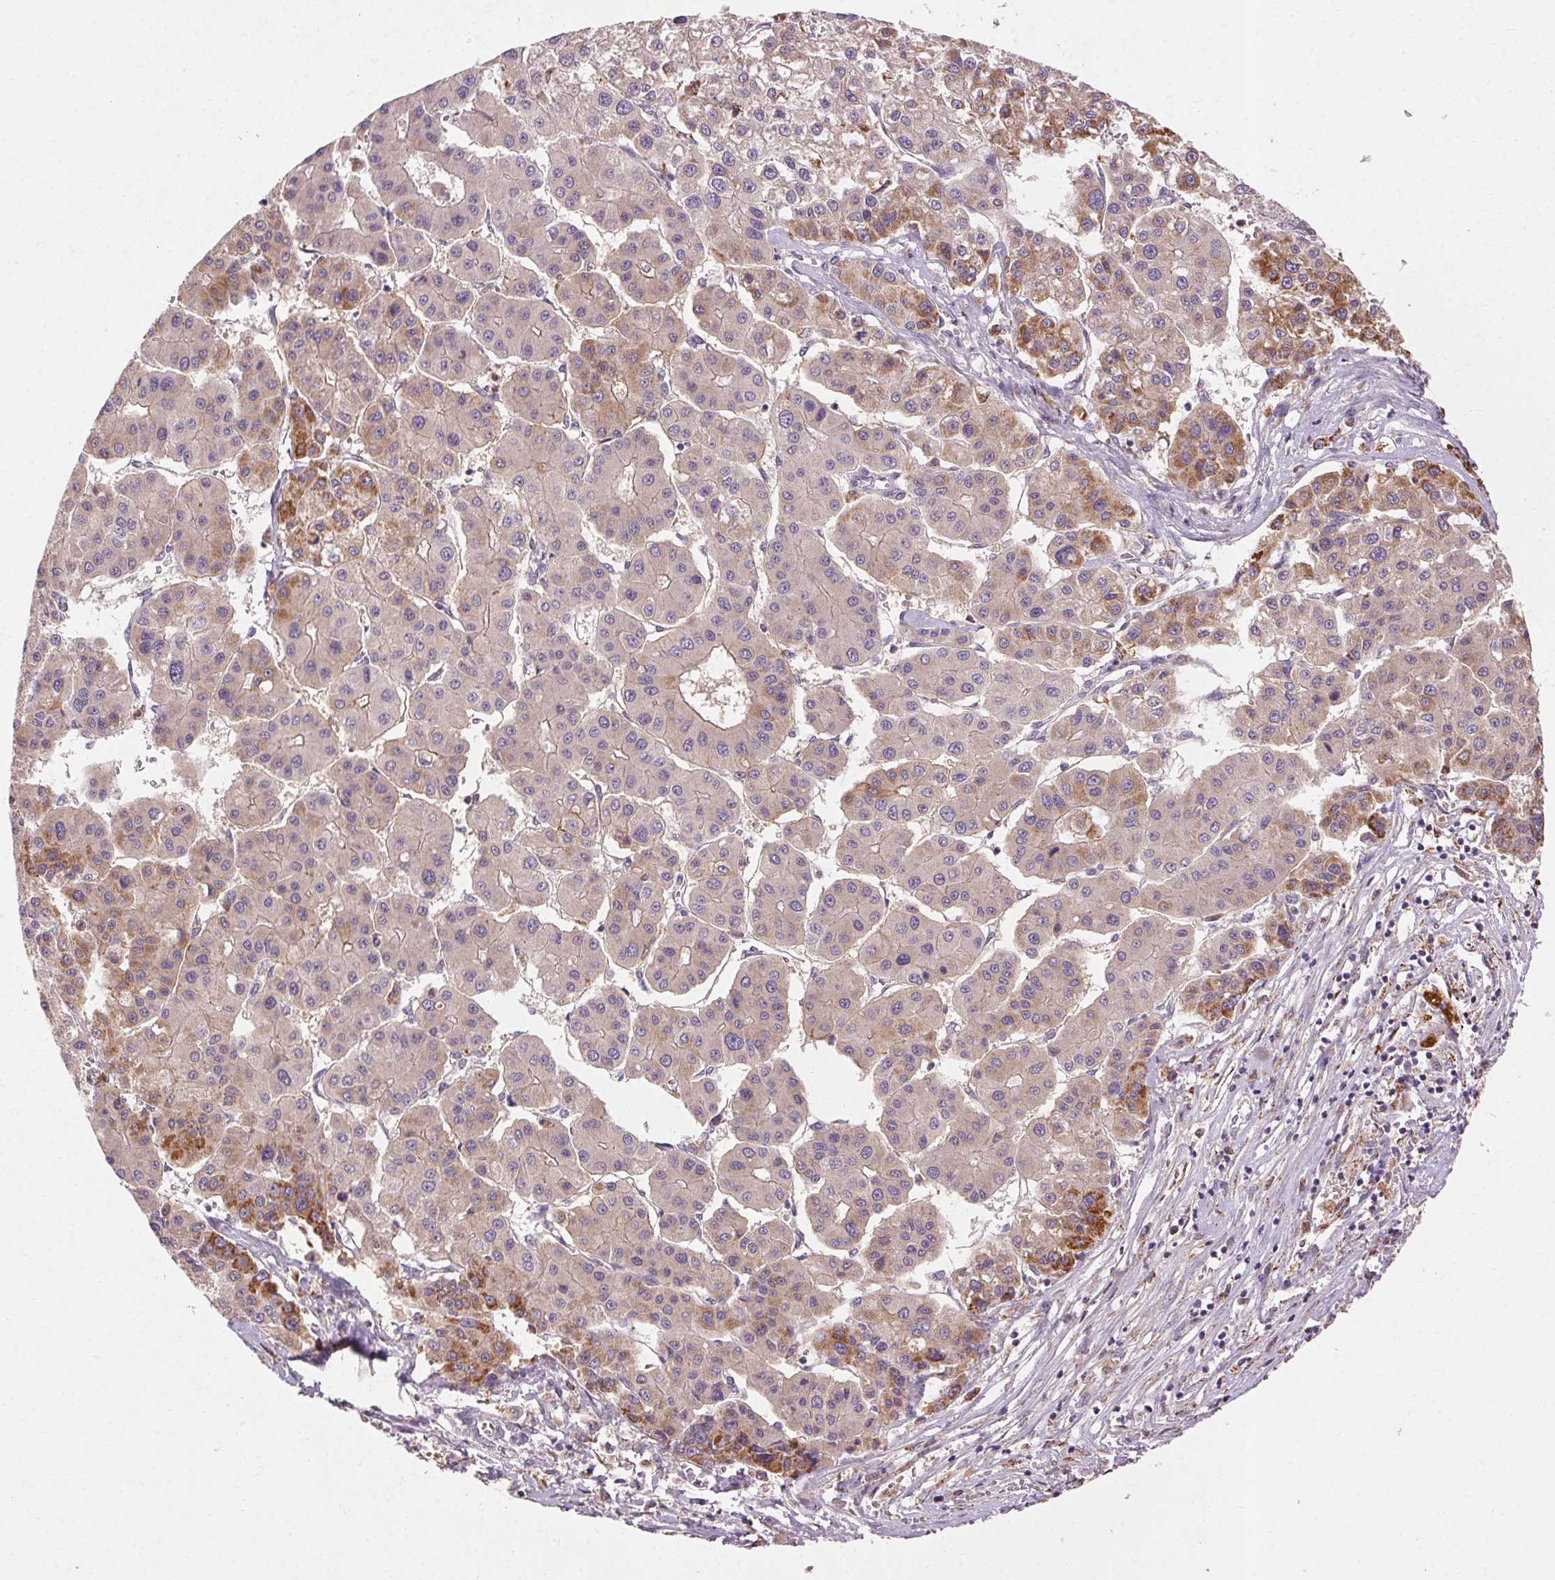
{"staining": {"intensity": "moderate", "quantity": "<25%", "location": "cytoplasmic/membranous"}, "tissue": "liver cancer", "cell_type": "Tumor cells", "image_type": "cancer", "snomed": [{"axis": "morphology", "description": "Carcinoma, Hepatocellular, NOS"}, {"axis": "topography", "description": "Liver"}], "caption": "This photomicrograph reveals immunohistochemistry staining of hepatocellular carcinoma (liver), with low moderate cytoplasmic/membranous expression in approximately <25% of tumor cells.", "gene": "REP15", "patient": {"sex": "male", "age": 73}}